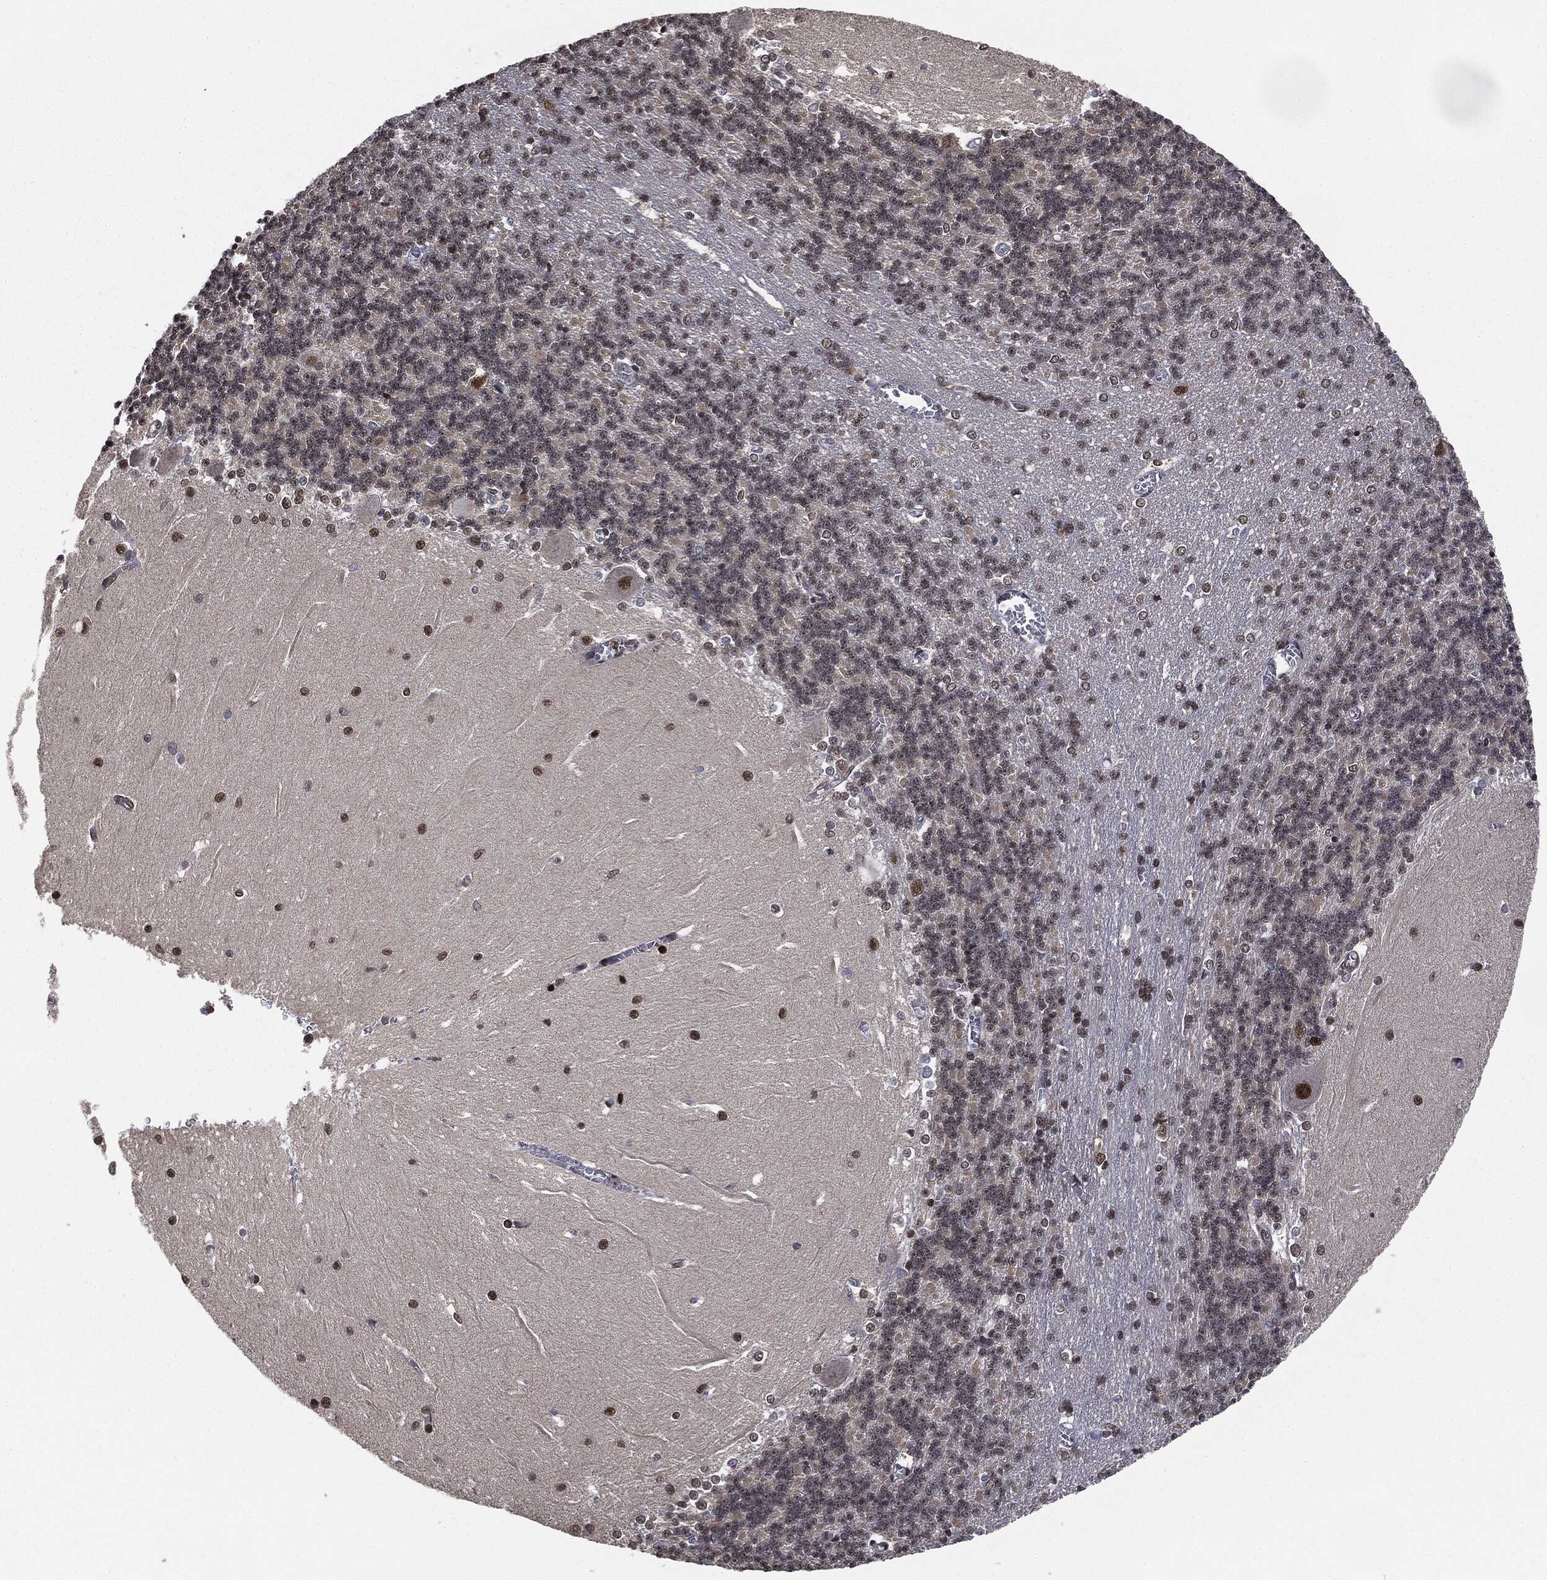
{"staining": {"intensity": "negative", "quantity": "none", "location": "none"}, "tissue": "cerebellum", "cell_type": "Cells in granular layer", "image_type": "normal", "snomed": [{"axis": "morphology", "description": "Normal tissue, NOS"}, {"axis": "topography", "description": "Cerebellum"}], "caption": "Immunohistochemical staining of normal human cerebellum reveals no significant expression in cells in granular layer.", "gene": "TBC1D22A", "patient": {"sex": "male", "age": 37}}